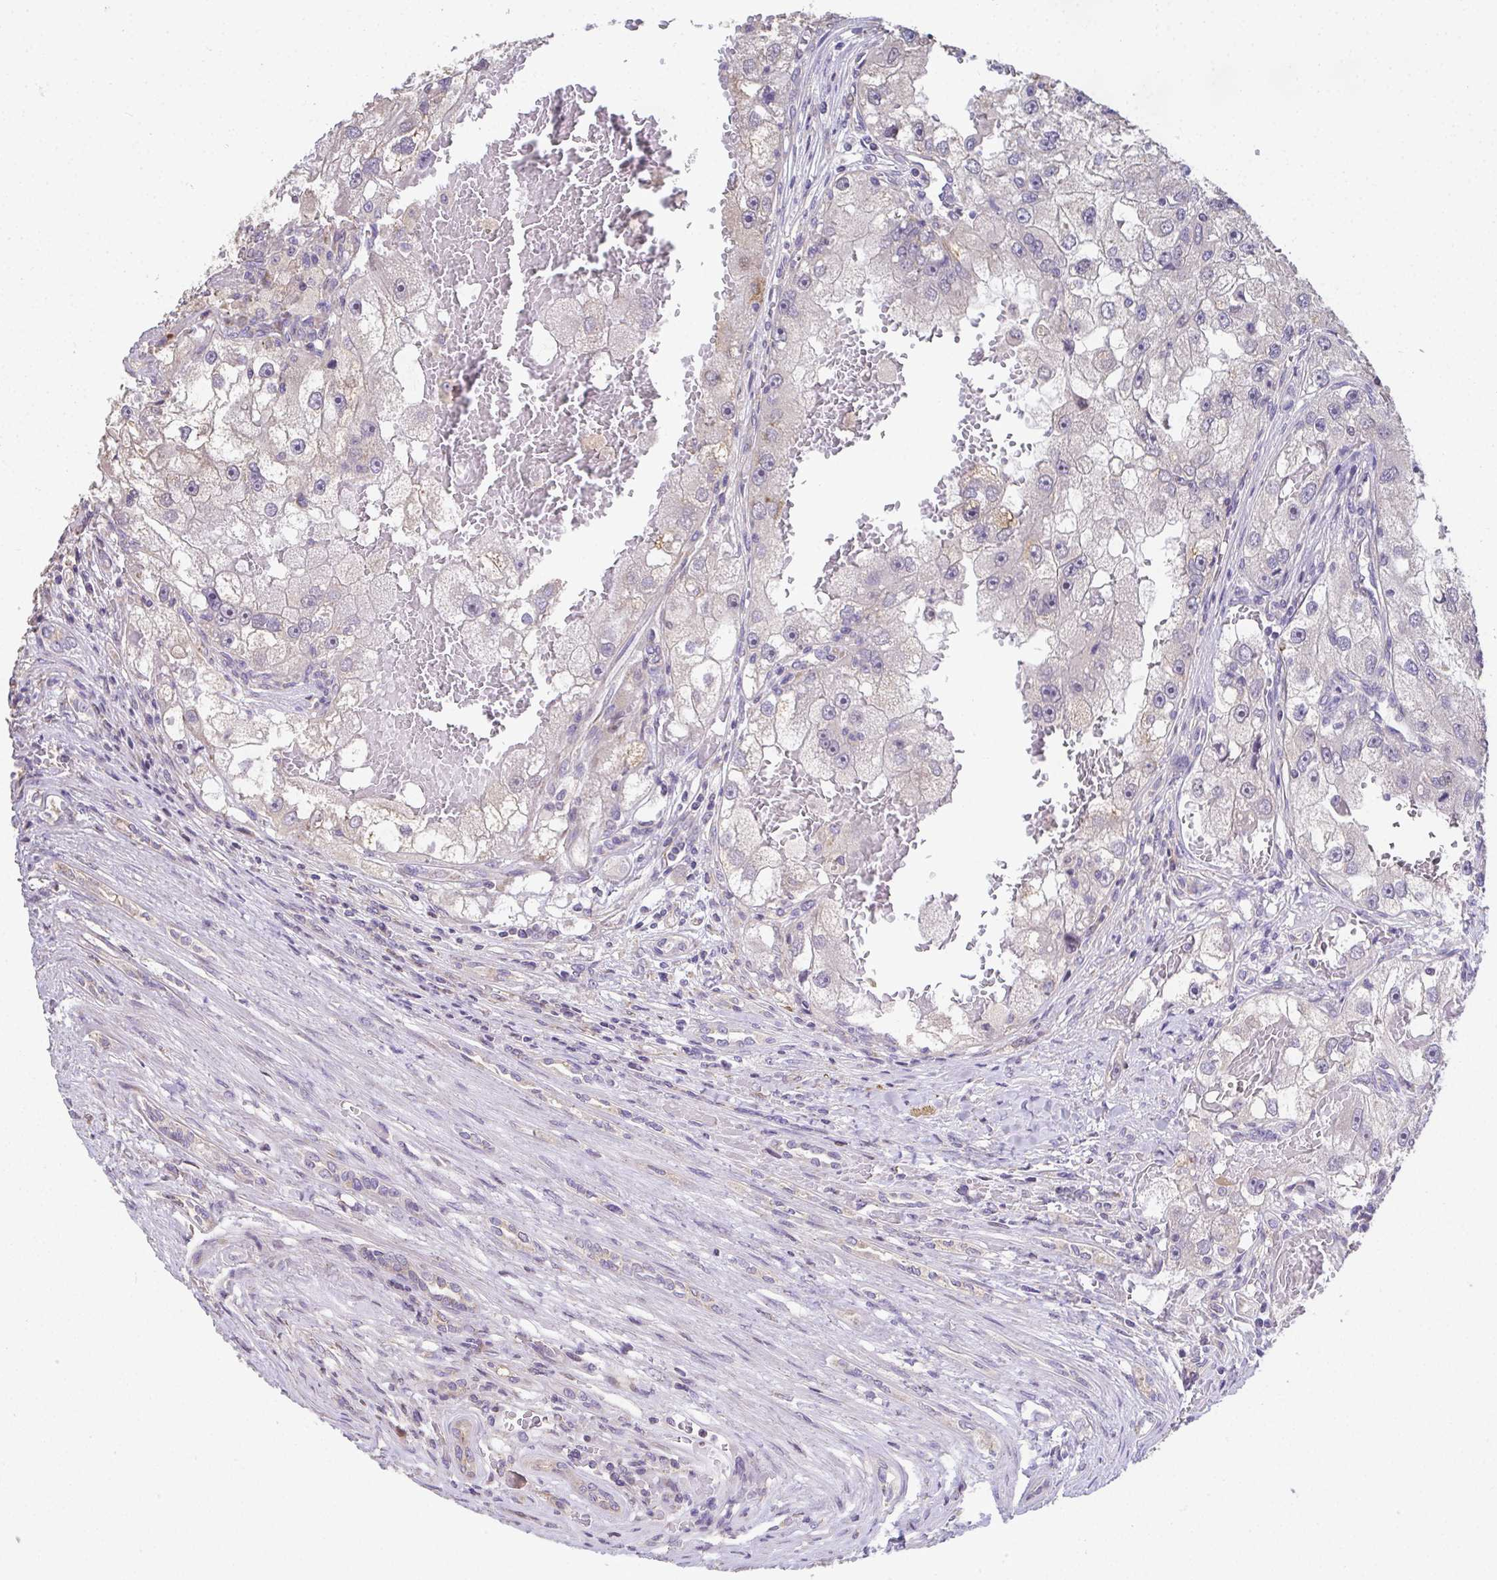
{"staining": {"intensity": "negative", "quantity": "none", "location": "none"}, "tissue": "renal cancer", "cell_type": "Tumor cells", "image_type": "cancer", "snomed": [{"axis": "morphology", "description": "Adenocarcinoma, NOS"}, {"axis": "topography", "description": "Kidney"}], "caption": "Micrograph shows no protein staining in tumor cells of renal cancer (adenocarcinoma) tissue.", "gene": "RUNDC3B", "patient": {"sex": "male", "age": 63}}